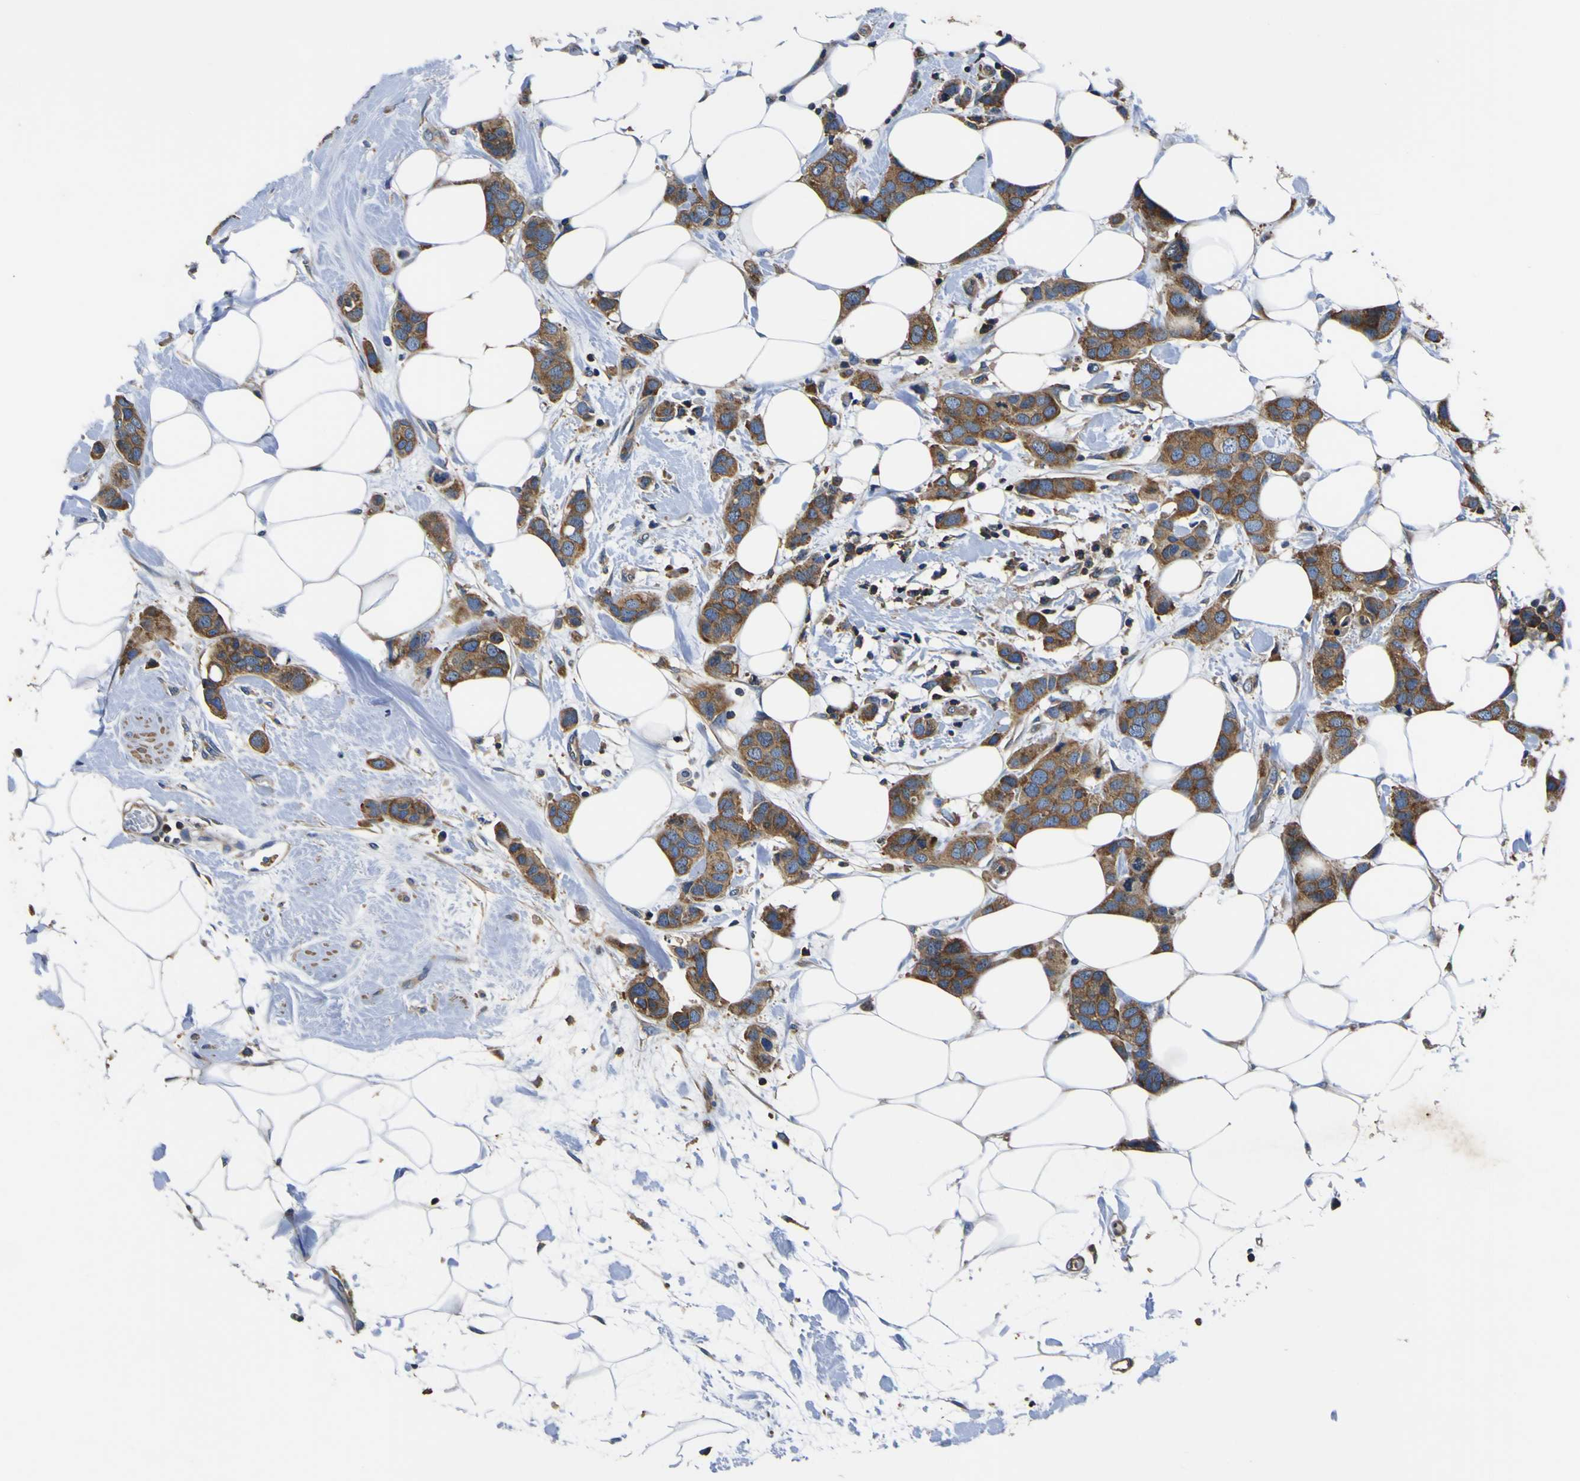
{"staining": {"intensity": "strong", "quantity": ">75%", "location": "cytoplasmic/membranous"}, "tissue": "breast cancer", "cell_type": "Tumor cells", "image_type": "cancer", "snomed": [{"axis": "morphology", "description": "Normal tissue, NOS"}, {"axis": "morphology", "description": "Duct carcinoma"}, {"axis": "topography", "description": "Breast"}], "caption": "Immunohistochemical staining of breast cancer reveals strong cytoplasmic/membranous protein expression in about >75% of tumor cells.", "gene": "CNR2", "patient": {"sex": "female", "age": 50}}